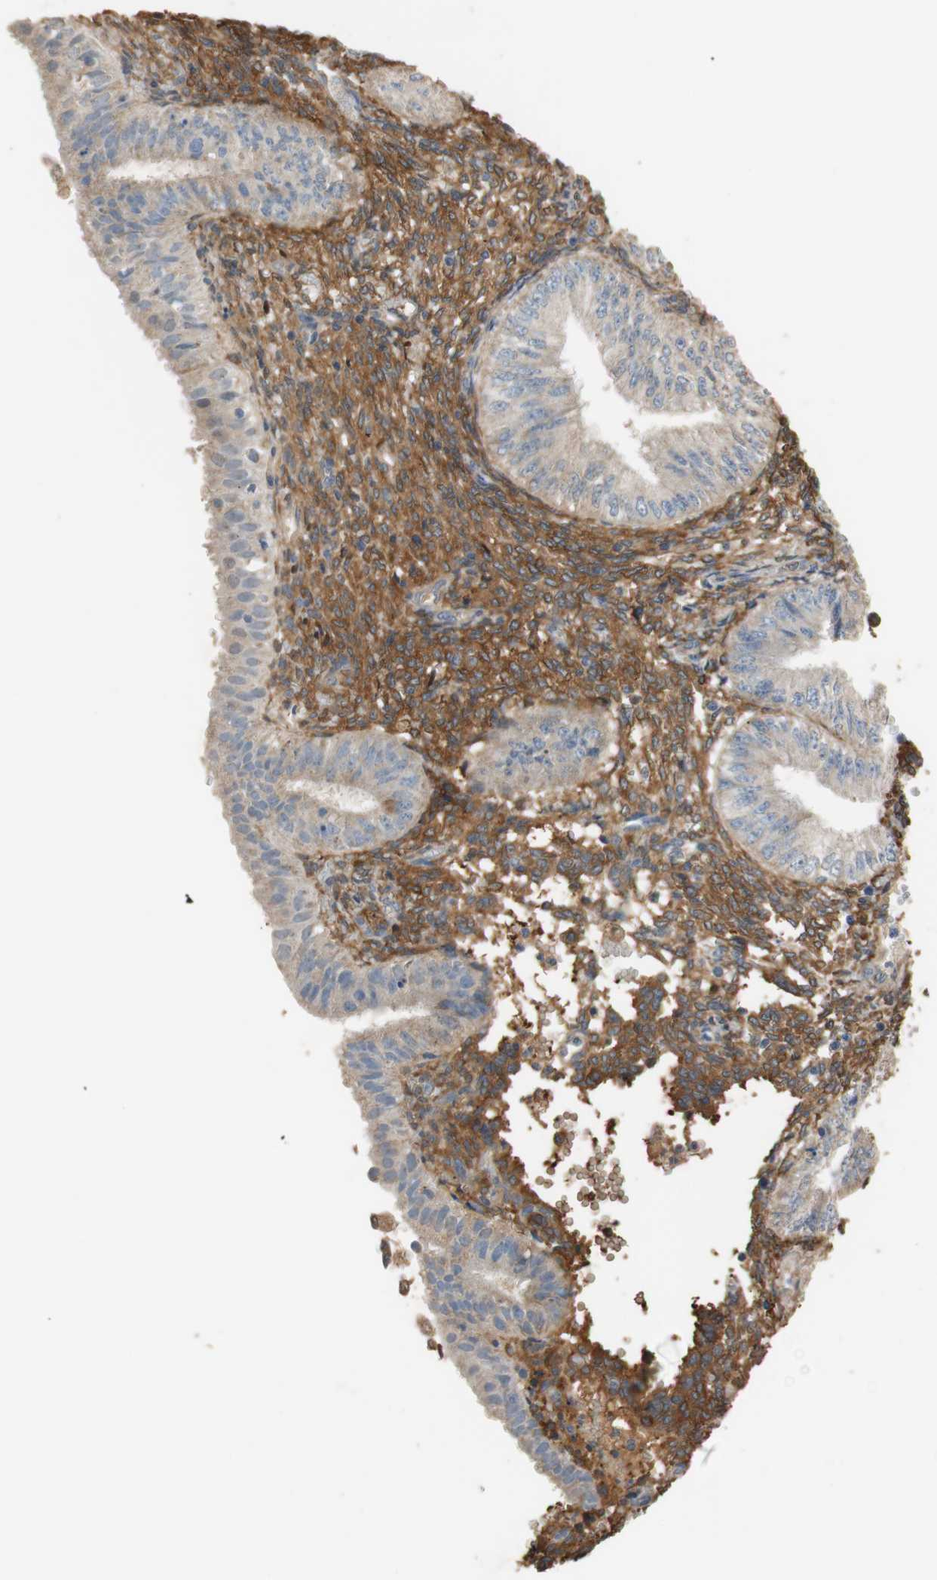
{"staining": {"intensity": "moderate", "quantity": ">75%", "location": "cytoplasmic/membranous"}, "tissue": "endometrial cancer", "cell_type": "Tumor cells", "image_type": "cancer", "snomed": [{"axis": "morphology", "description": "Normal tissue, NOS"}, {"axis": "morphology", "description": "Adenocarcinoma, NOS"}, {"axis": "topography", "description": "Endometrium"}], "caption": "A histopathology image of human endometrial cancer stained for a protein exhibits moderate cytoplasmic/membranous brown staining in tumor cells.", "gene": "ALDH1A2", "patient": {"sex": "female", "age": 53}}